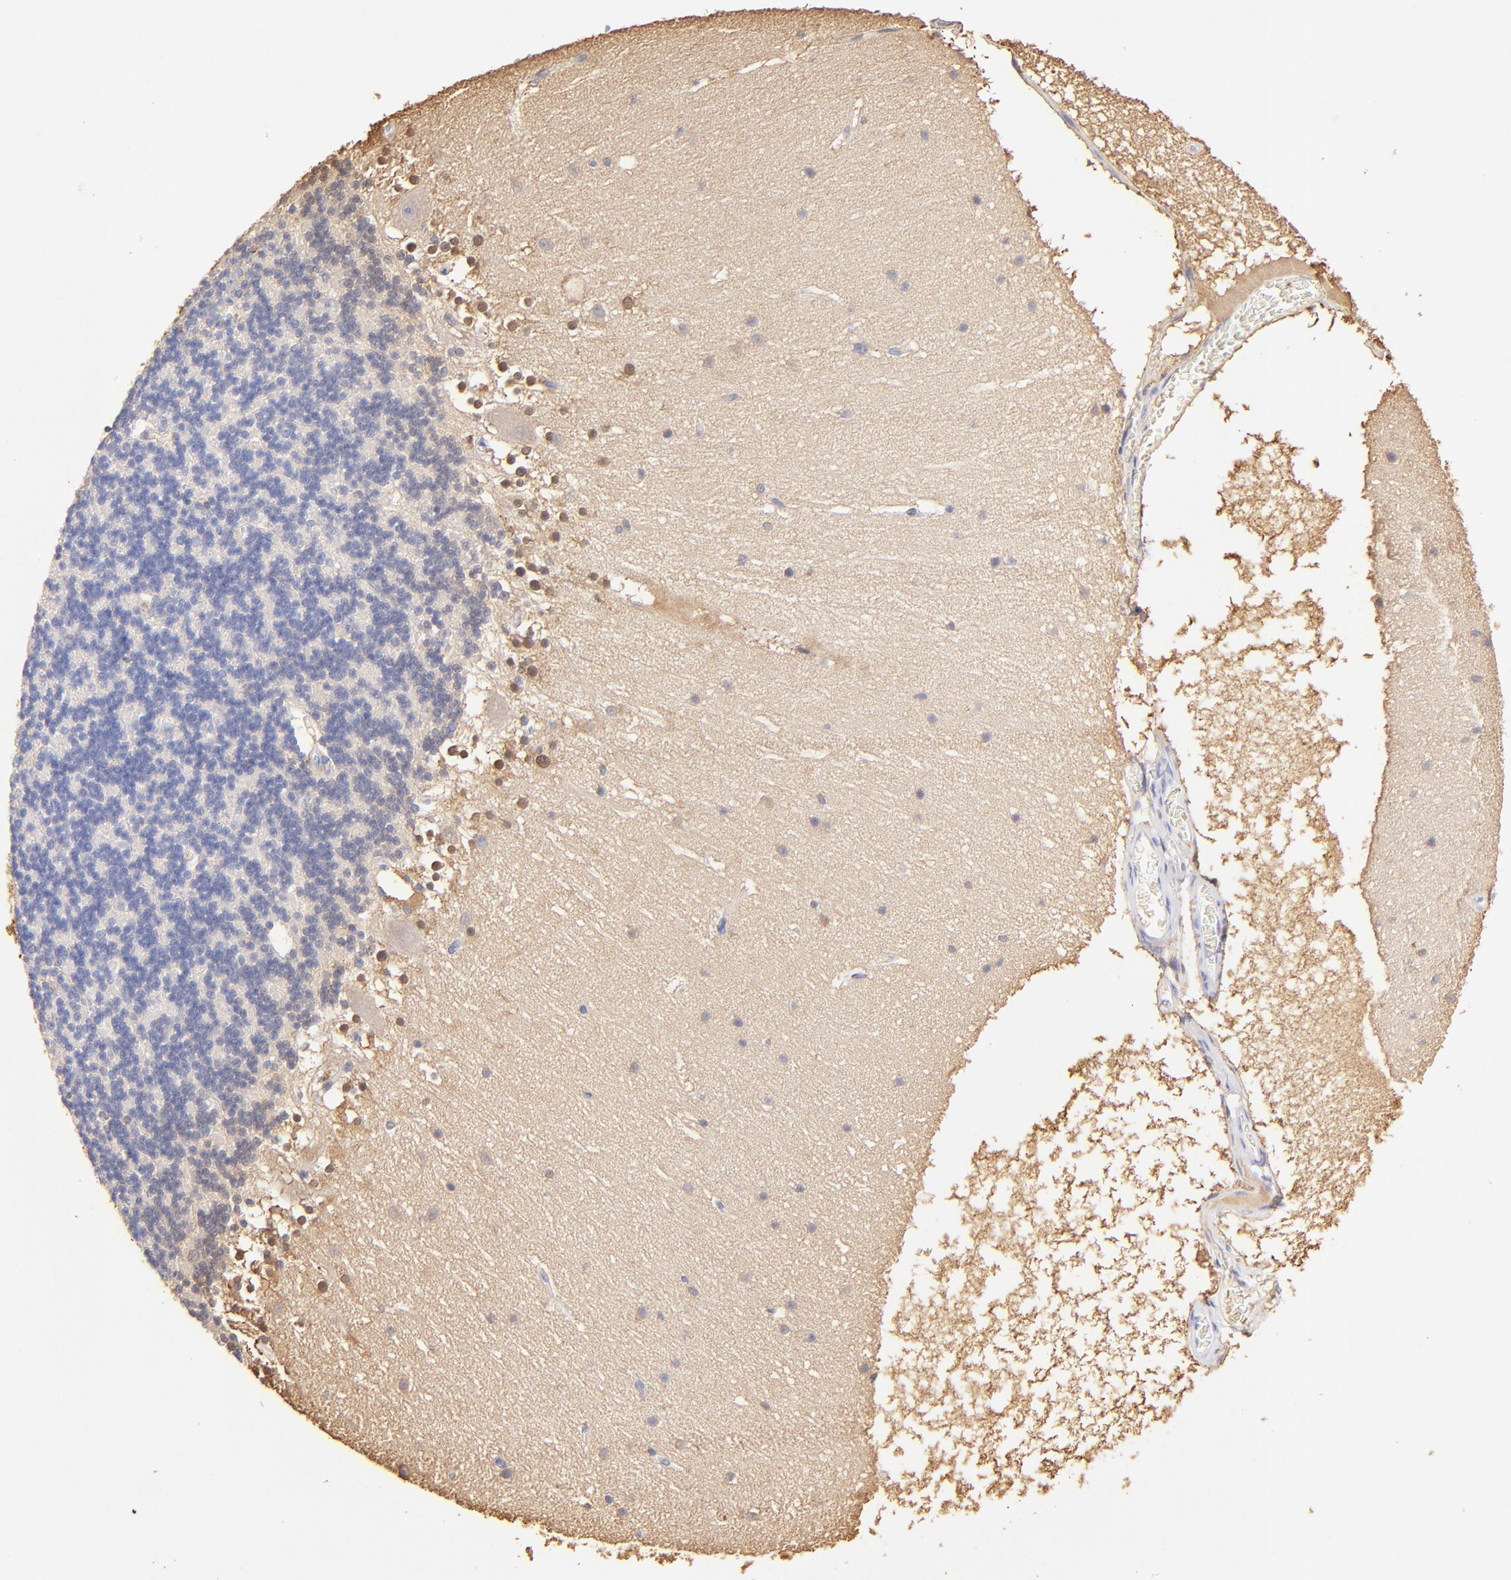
{"staining": {"intensity": "negative", "quantity": "none", "location": "none"}, "tissue": "cerebellum", "cell_type": "Cells in granular layer", "image_type": "normal", "snomed": [{"axis": "morphology", "description": "Normal tissue, NOS"}, {"axis": "topography", "description": "Cerebellum"}], "caption": "This is an immunohistochemistry micrograph of normal human cerebellum. There is no staining in cells in granular layer.", "gene": "ALDH1A1", "patient": {"sex": "female", "age": 19}}